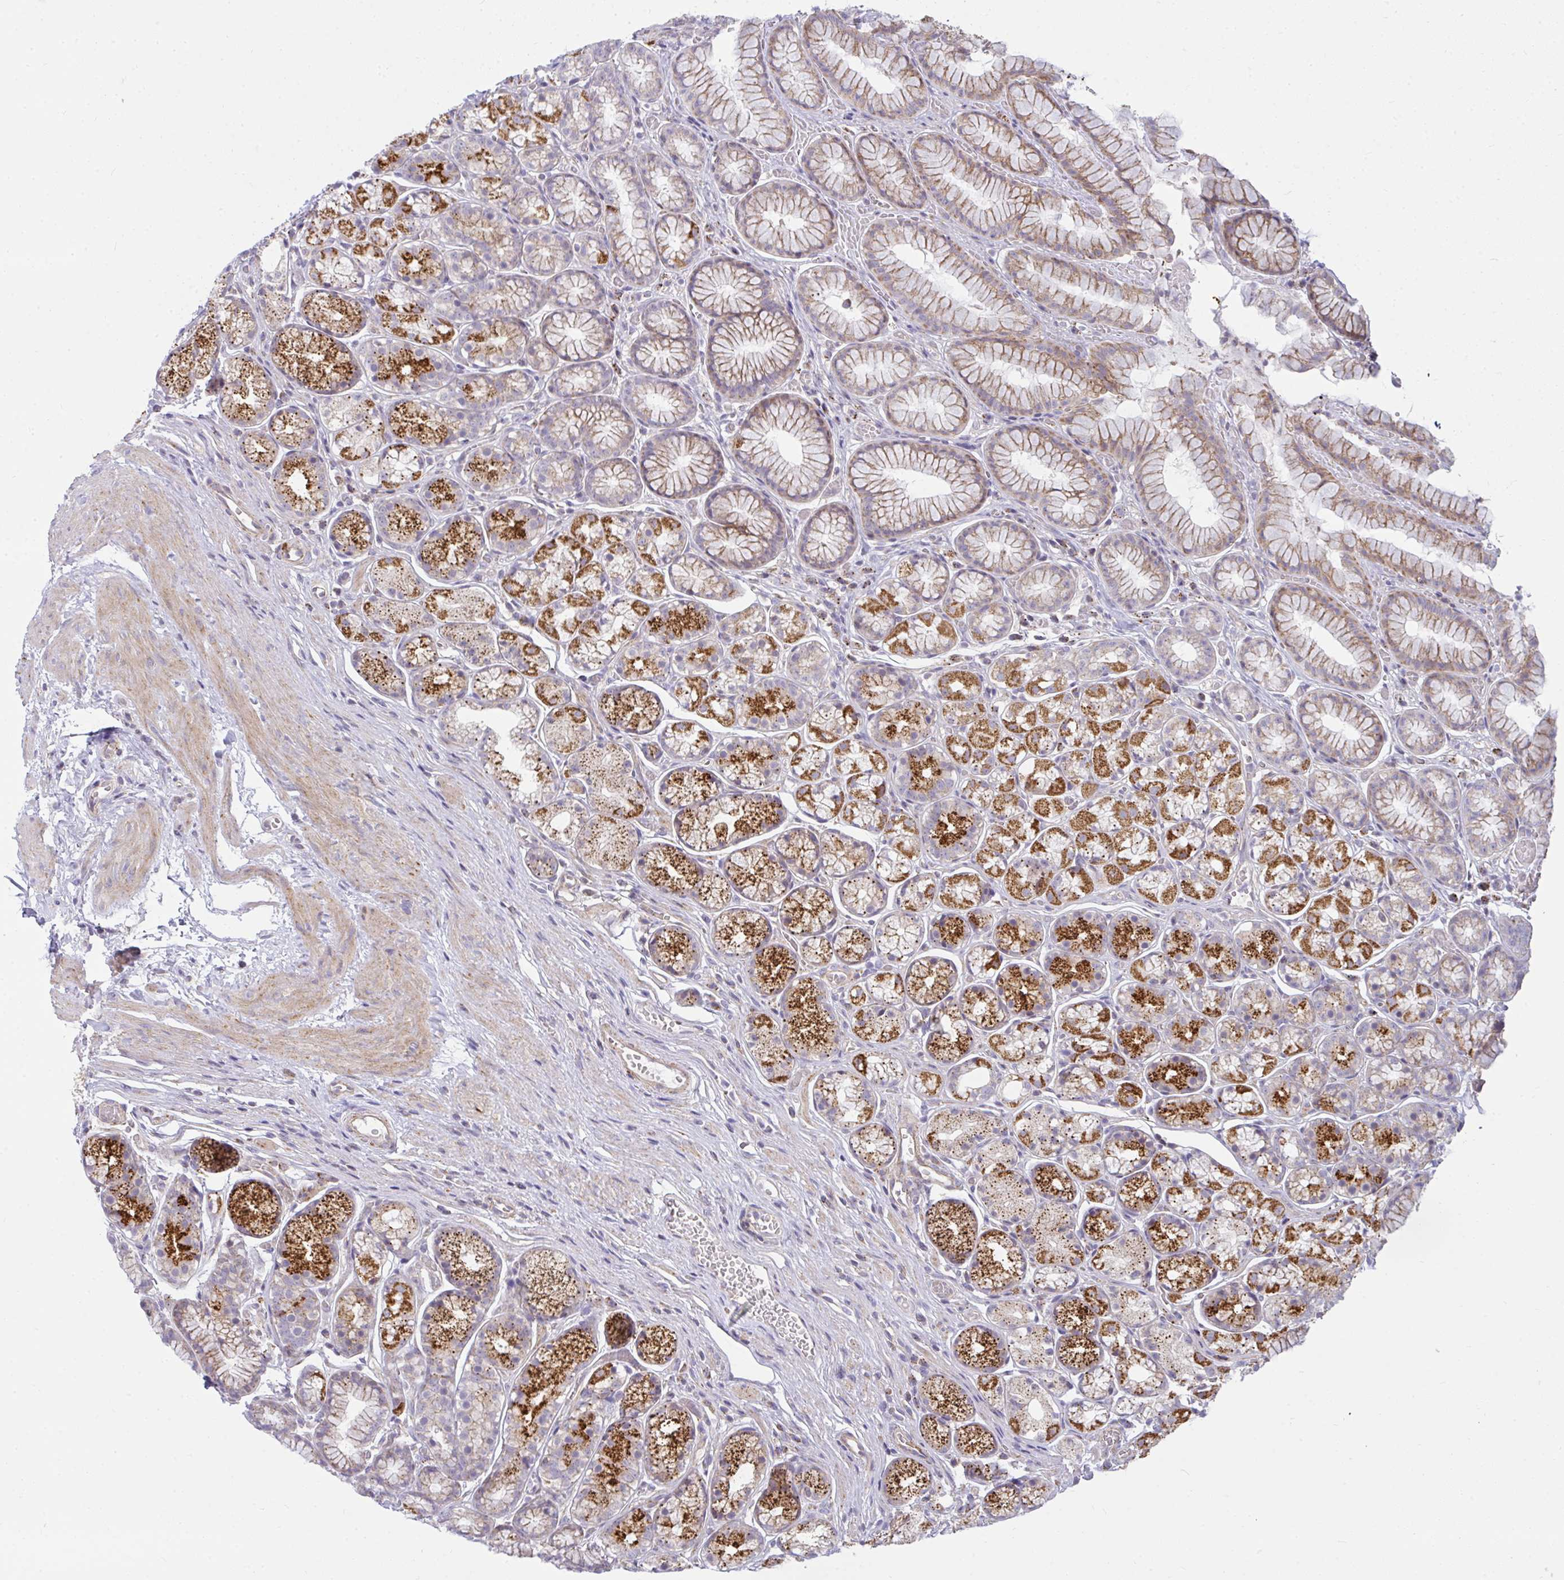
{"staining": {"intensity": "strong", "quantity": "25%-75%", "location": "cytoplasmic/membranous"}, "tissue": "stomach", "cell_type": "Glandular cells", "image_type": "normal", "snomed": [{"axis": "morphology", "description": "Normal tissue, NOS"}, {"axis": "topography", "description": "Smooth muscle"}, {"axis": "topography", "description": "Stomach"}], "caption": "IHC (DAB) staining of unremarkable human stomach displays strong cytoplasmic/membranous protein staining in approximately 25%-75% of glandular cells. (brown staining indicates protein expression, while blue staining denotes nuclei).", "gene": "SRRM4", "patient": {"sex": "male", "age": 70}}